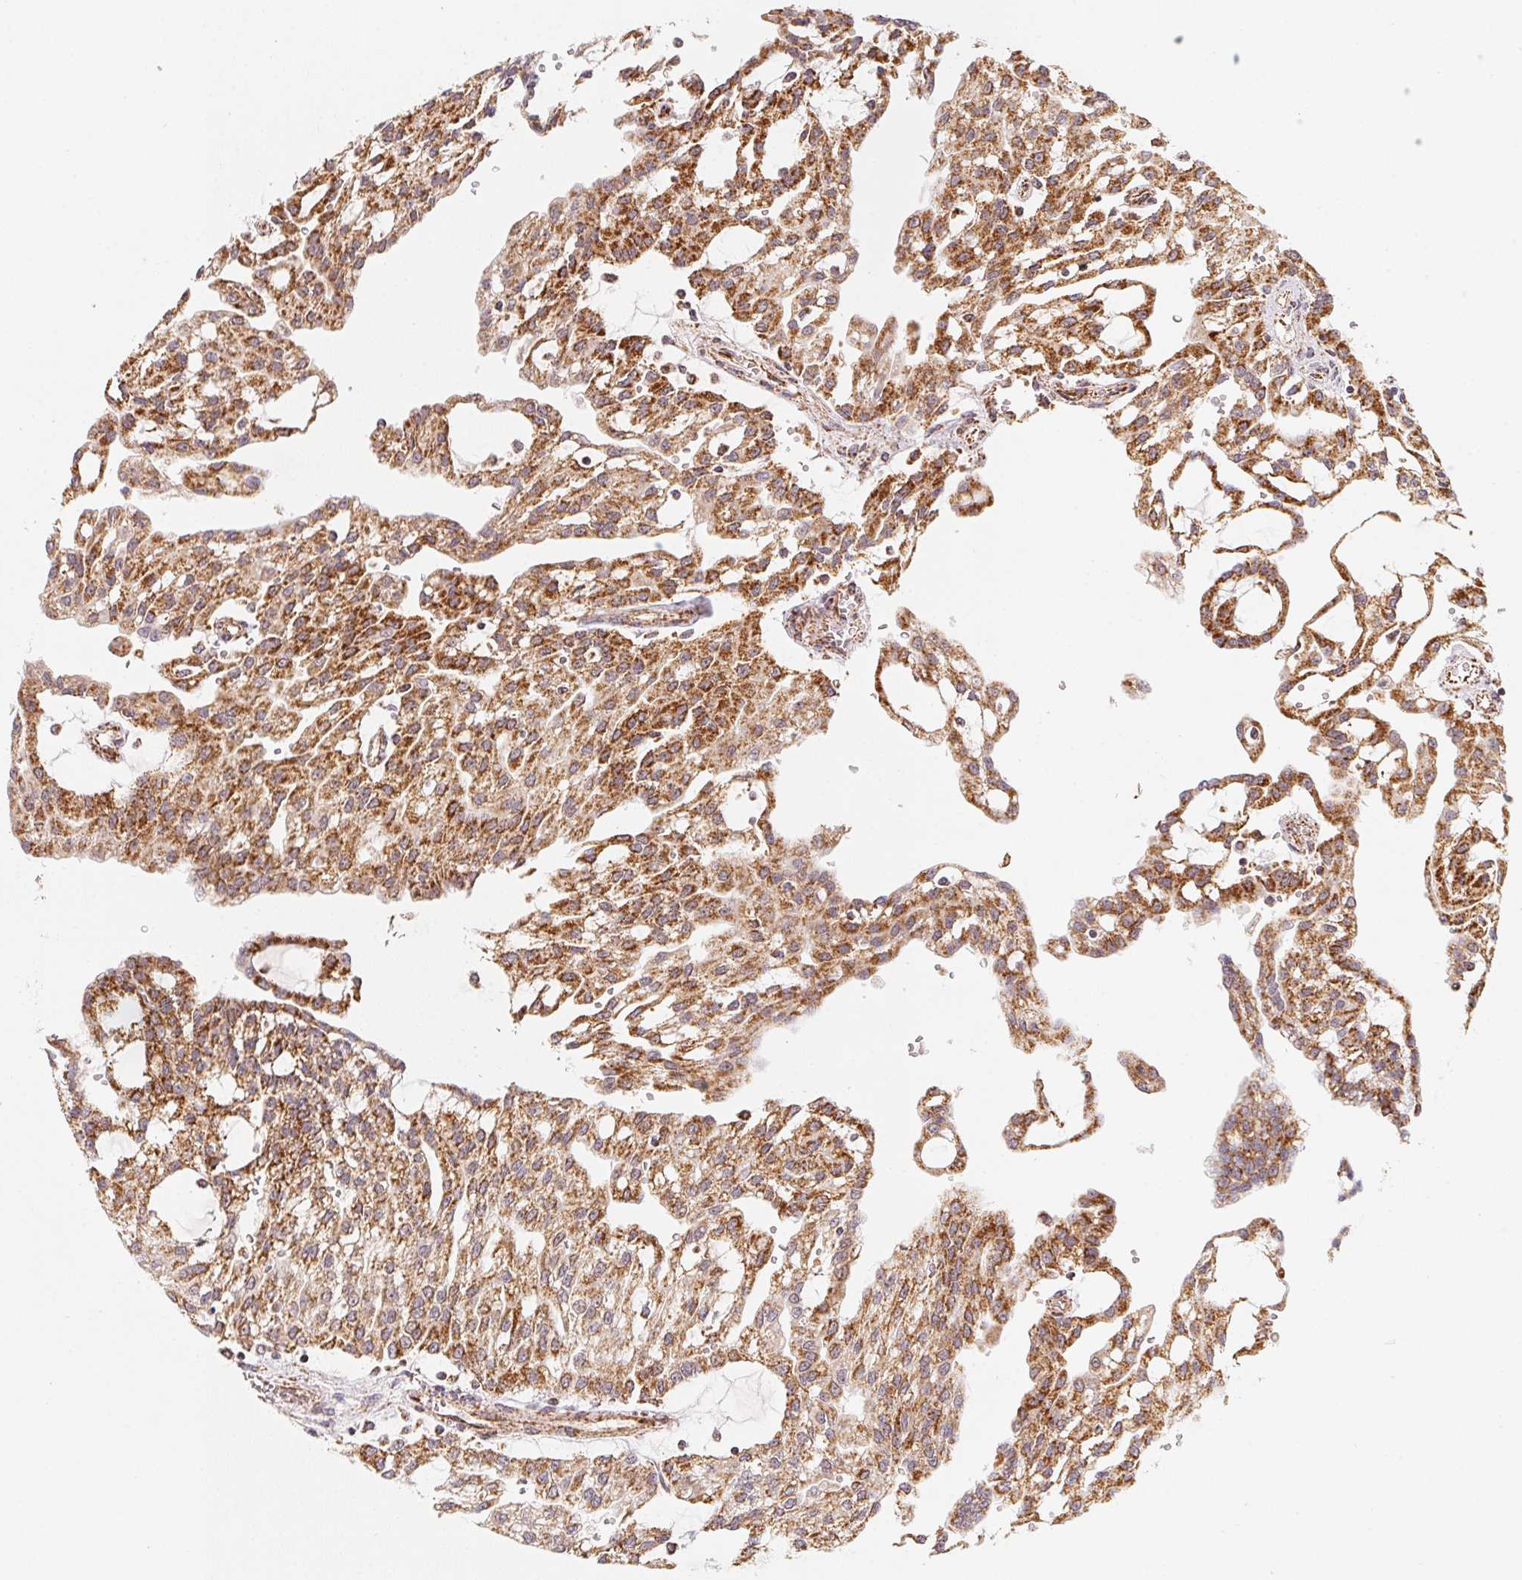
{"staining": {"intensity": "moderate", "quantity": ">75%", "location": "cytoplasmic/membranous"}, "tissue": "renal cancer", "cell_type": "Tumor cells", "image_type": "cancer", "snomed": [{"axis": "morphology", "description": "Adenocarcinoma, NOS"}, {"axis": "topography", "description": "Kidney"}], "caption": "The photomicrograph shows immunohistochemical staining of renal cancer (adenocarcinoma). There is moderate cytoplasmic/membranous expression is identified in about >75% of tumor cells.", "gene": "NDUFS6", "patient": {"sex": "male", "age": 63}}